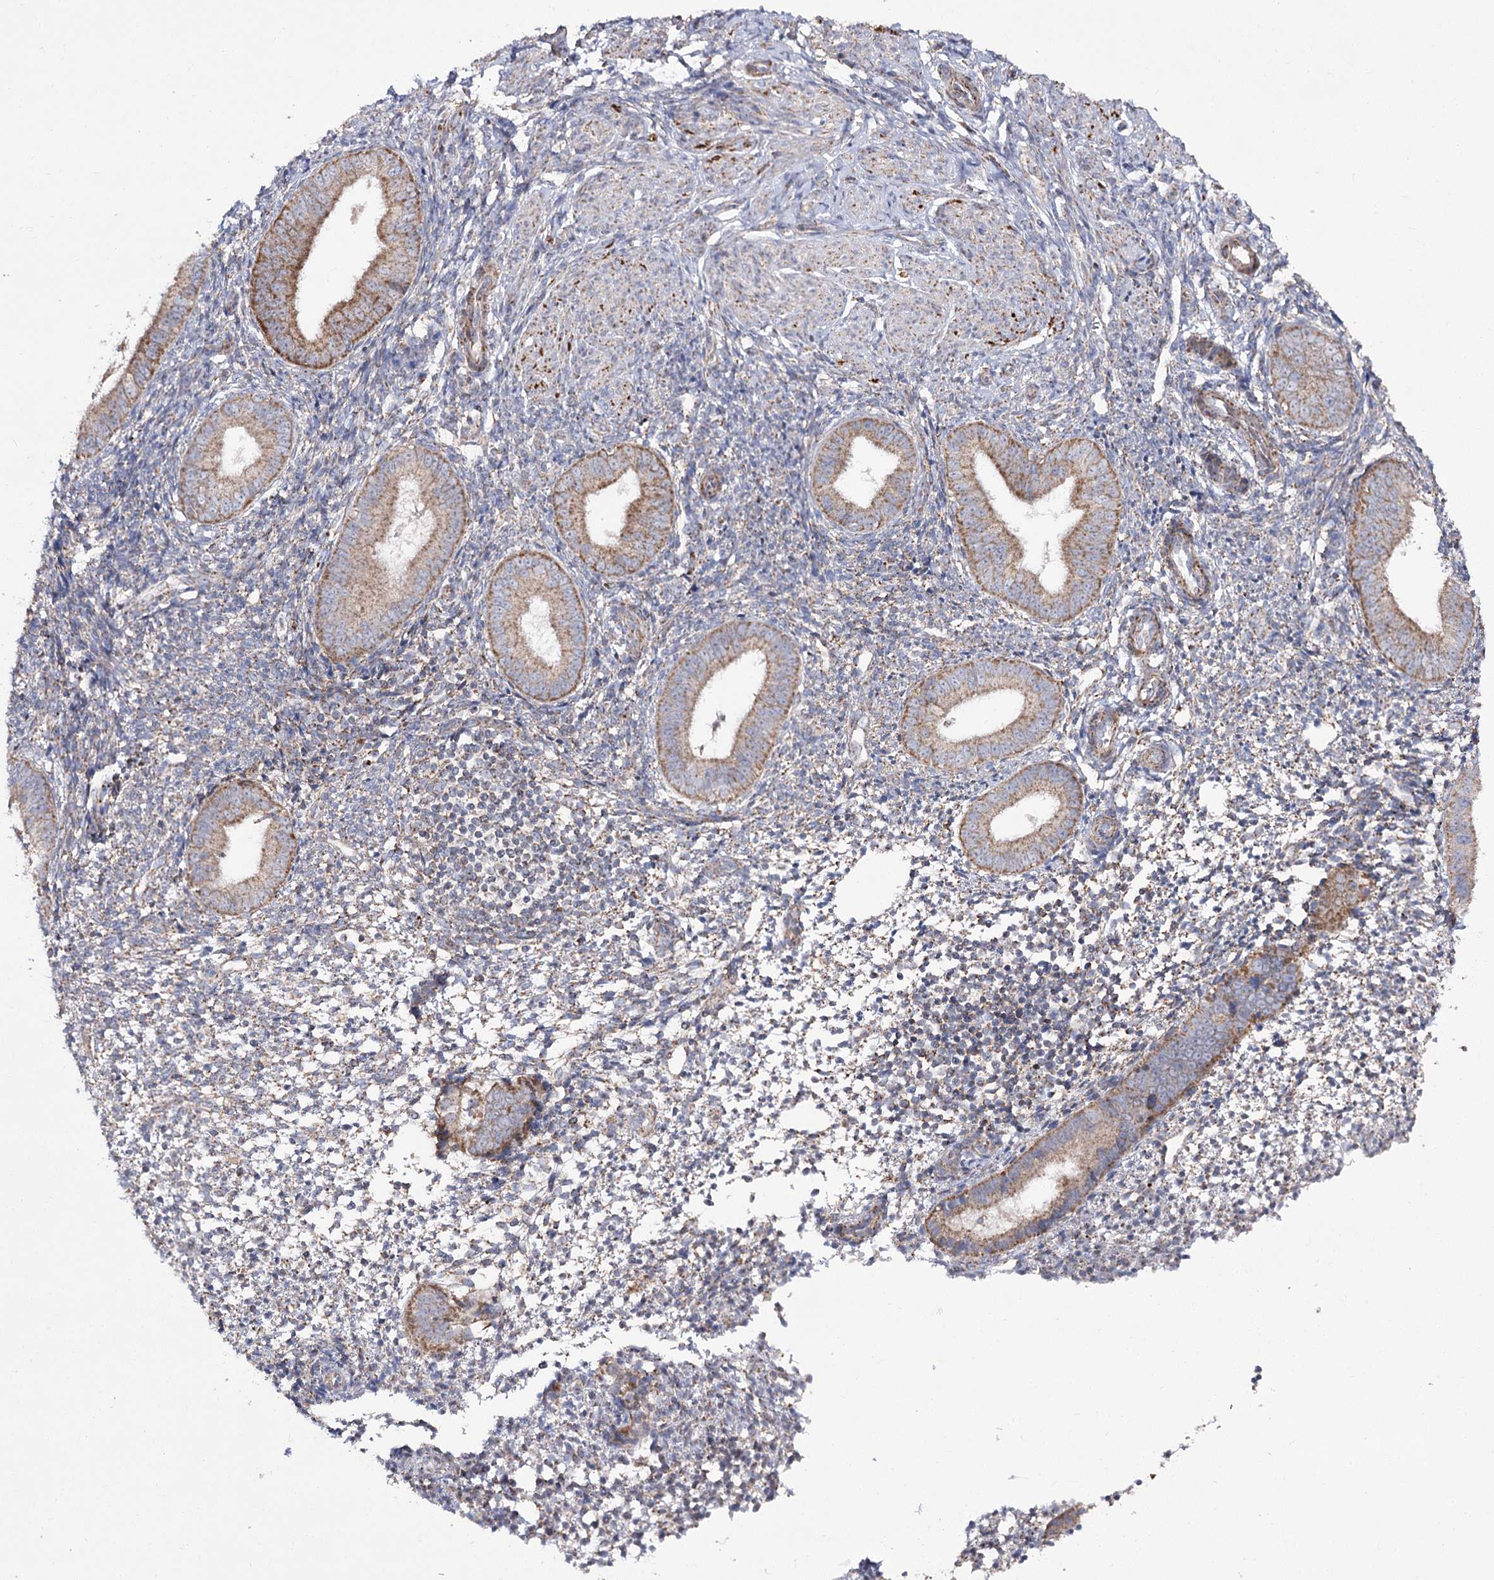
{"staining": {"intensity": "weak", "quantity": "<25%", "location": "cytoplasmic/membranous"}, "tissue": "endometrium", "cell_type": "Cells in endometrial stroma", "image_type": "normal", "snomed": [{"axis": "morphology", "description": "Normal tissue, NOS"}, {"axis": "topography", "description": "Uterus"}, {"axis": "topography", "description": "Endometrium"}], "caption": "IHC histopathology image of normal endometrium: human endometrium stained with DAB shows no significant protein staining in cells in endometrial stroma. Nuclei are stained in blue.", "gene": "NADK2", "patient": {"sex": "female", "age": 48}}